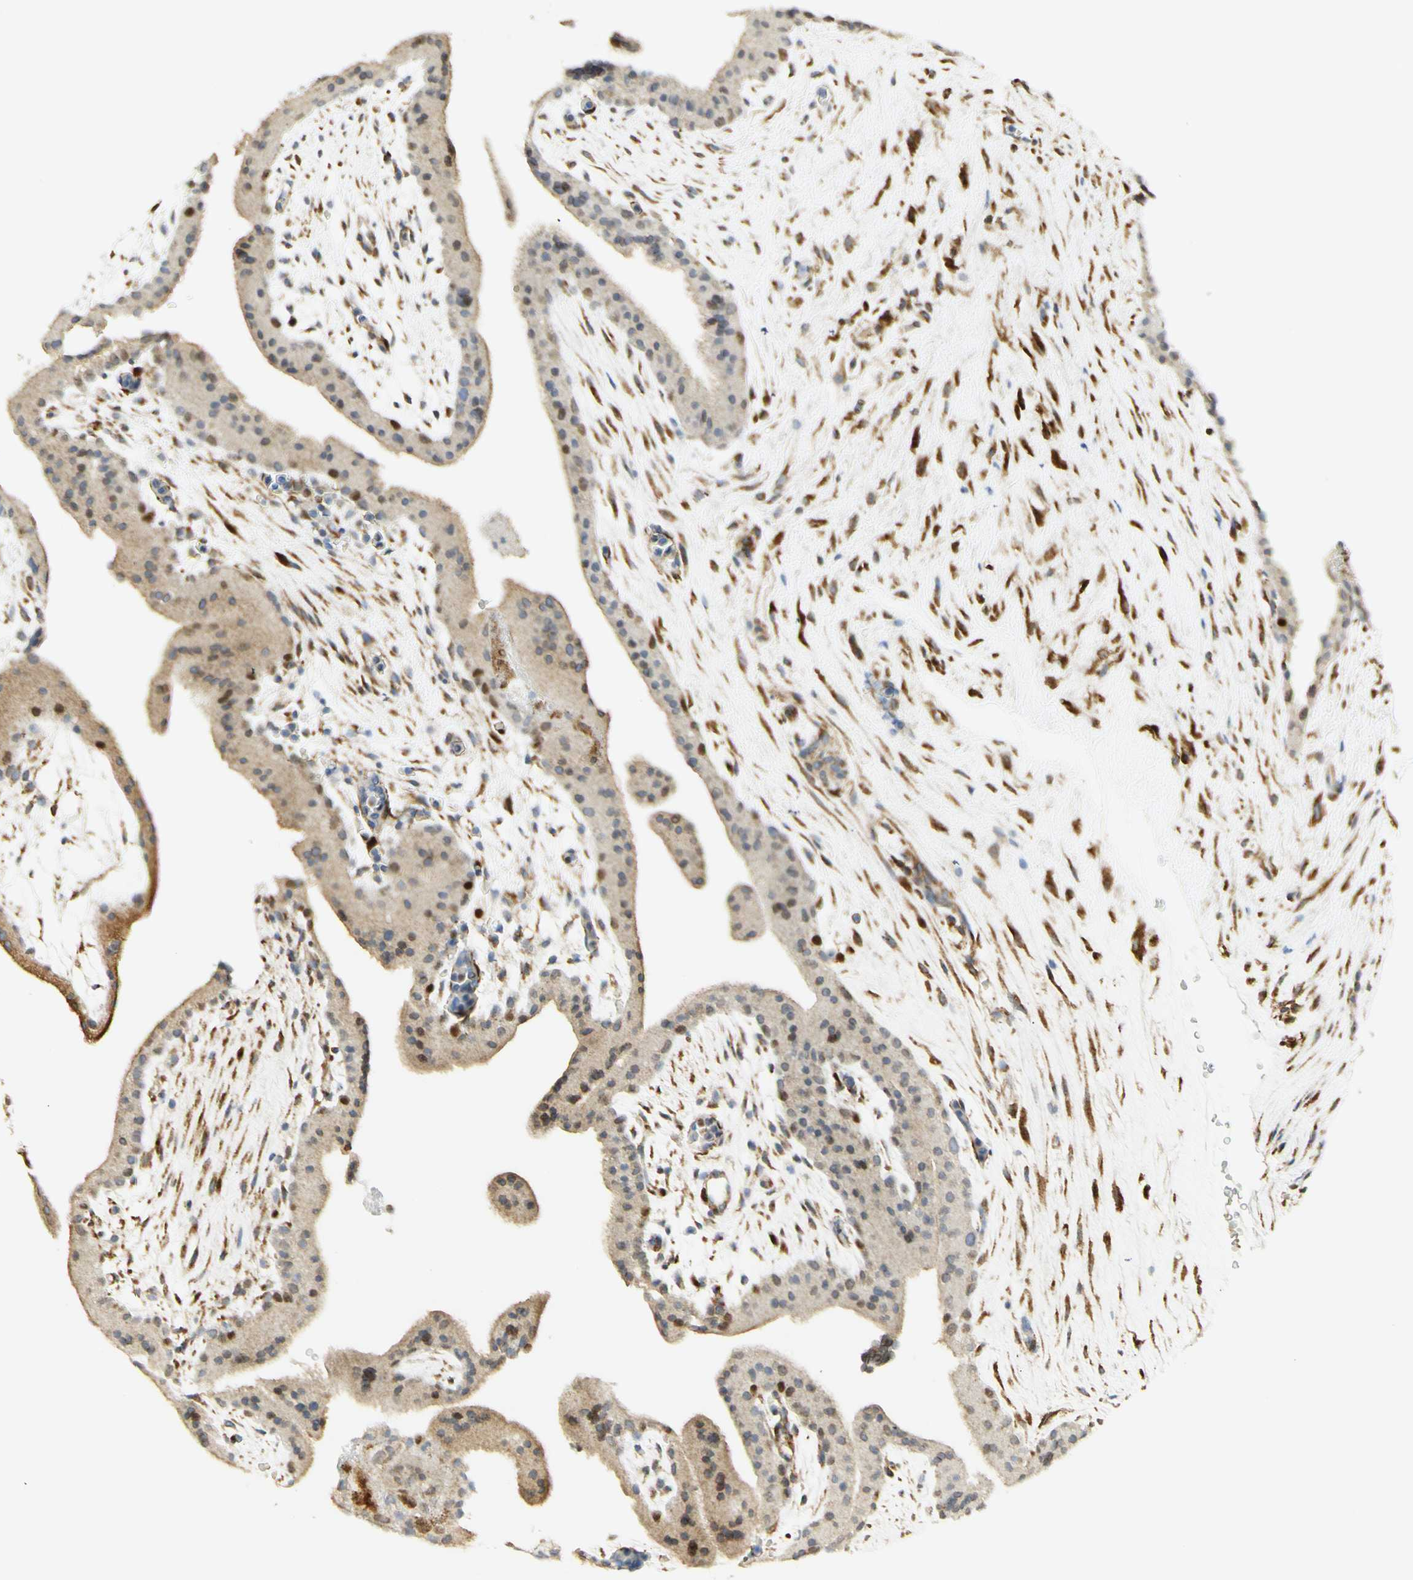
{"staining": {"intensity": "moderate", "quantity": ">75%", "location": "cytoplasmic/membranous,nuclear"}, "tissue": "placenta", "cell_type": "Trophoblastic cells", "image_type": "normal", "snomed": [{"axis": "morphology", "description": "Normal tissue, NOS"}, {"axis": "topography", "description": "Placenta"}], "caption": "This is a photomicrograph of immunohistochemistry staining of unremarkable placenta, which shows moderate positivity in the cytoplasmic/membranous,nuclear of trophoblastic cells.", "gene": "E2F1", "patient": {"sex": "female", "age": 19}}